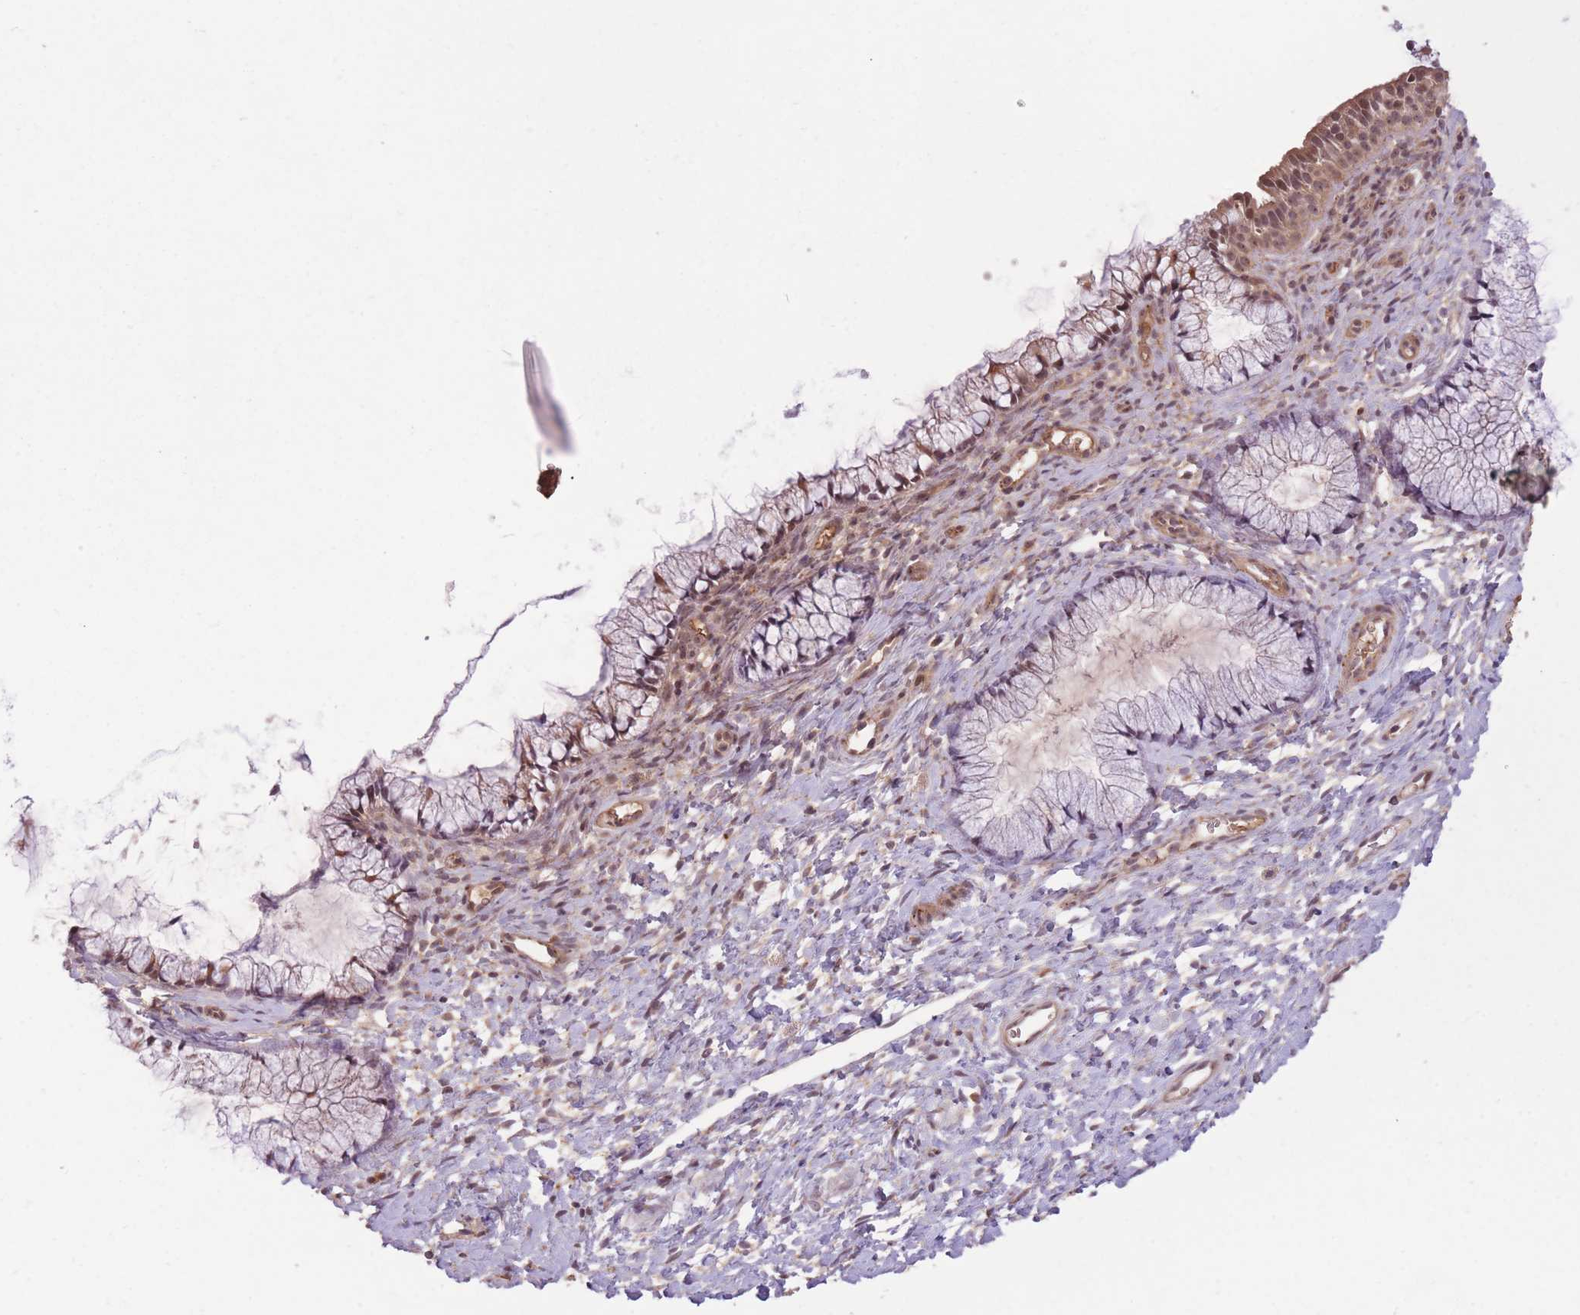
{"staining": {"intensity": "weak", "quantity": "25%-75%", "location": "cytoplasmic/membranous,nuclear"}, "tissue": "cervix", "cell_type": "Glandular cells", "image_type": "normal", "snomed": [{"axis": "morphology", "description": "Normal tissue, NOS"}, {"axis": "topography", "description": "Cervix"}], "caption": "Cervix stained with immunohistochemistry exhibits weak cytoplasmic/membranous,nuclear staining in approximately 25%-75% of glandular cells.", "gene": "POLR3F", "patient": {"sex": "female", "age": 36}}